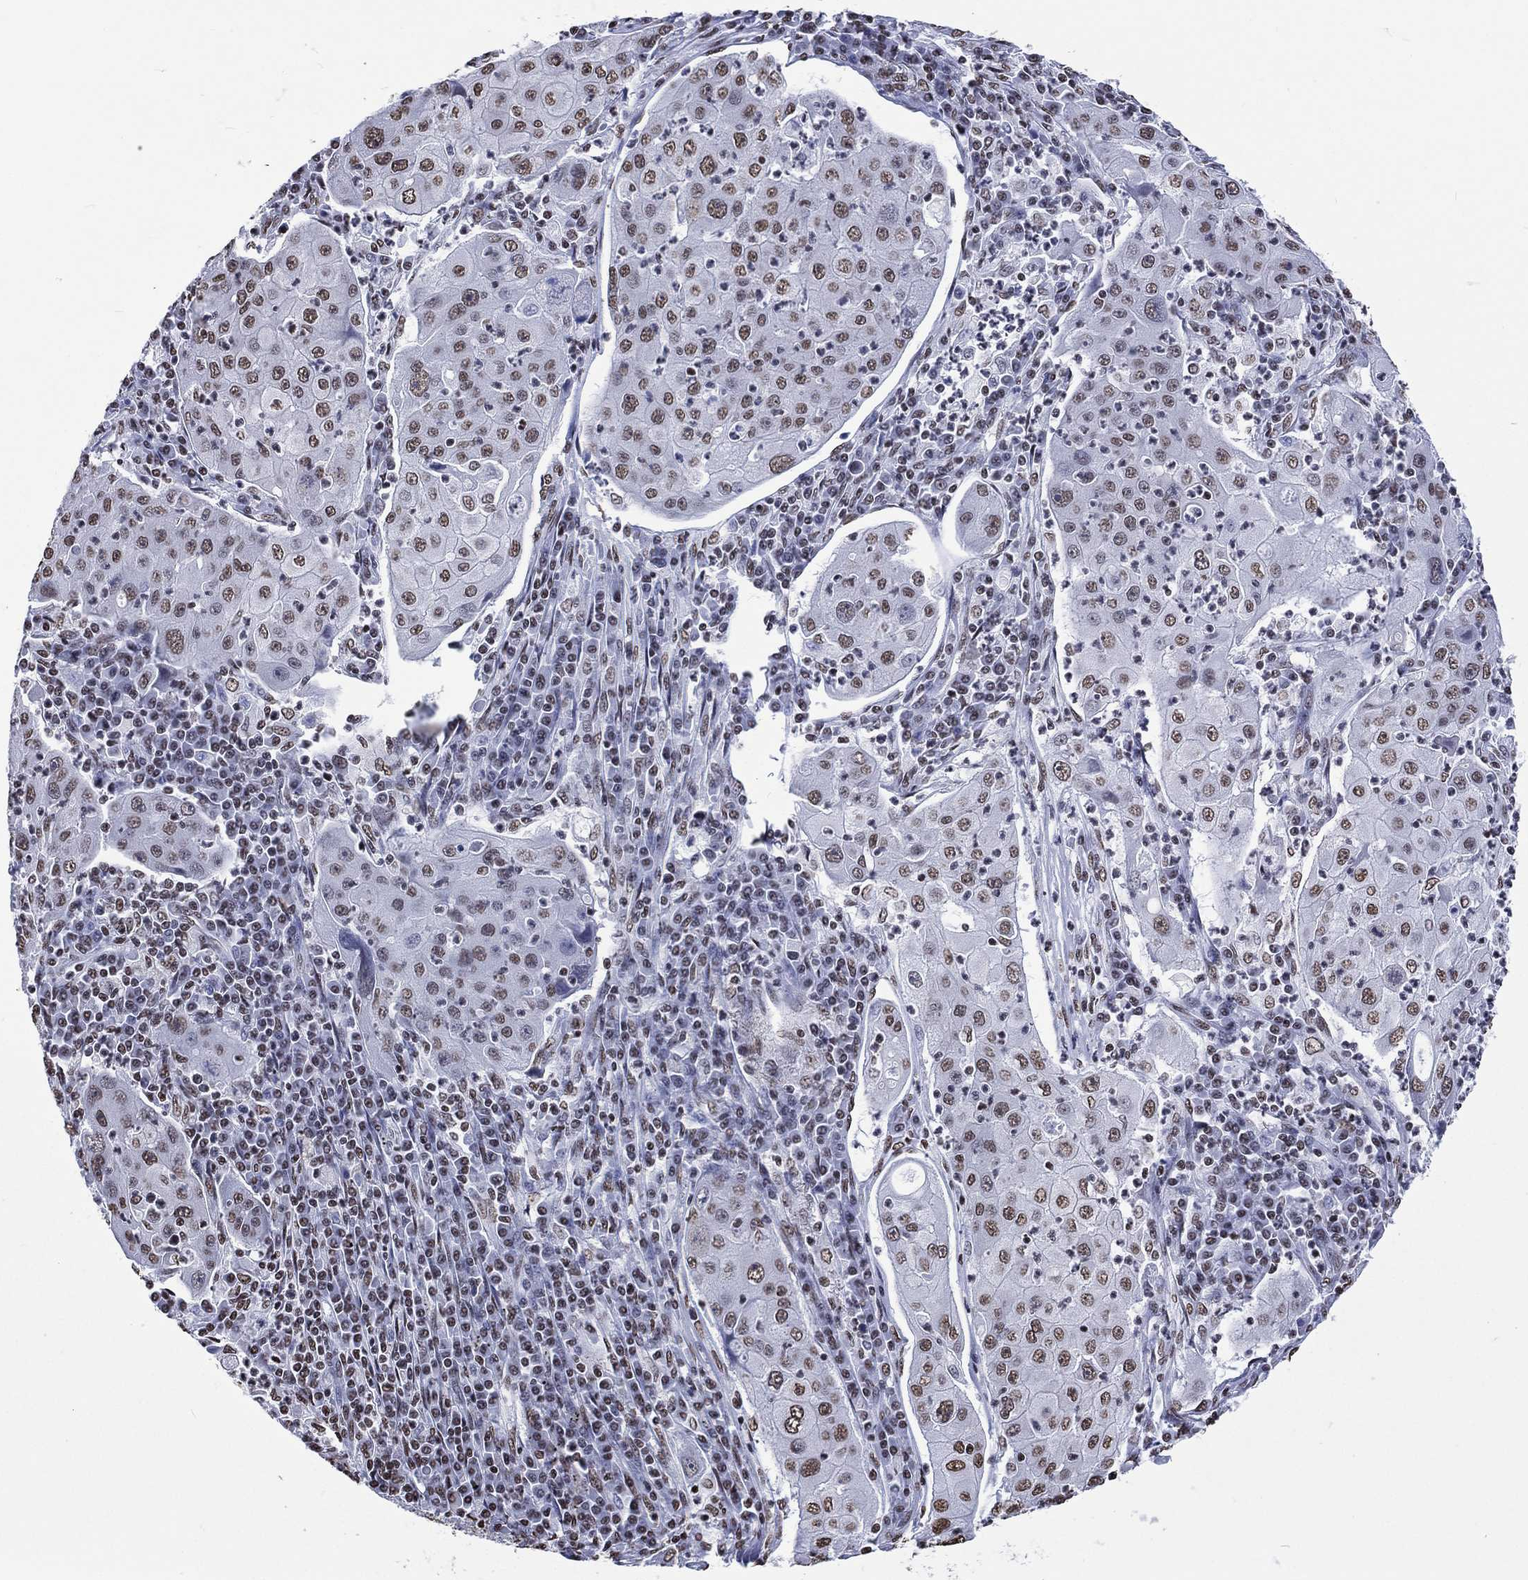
{"staining": {"intensity": "moderate", "quantity": ">75%", "location": "nuclear"}, "tissue": "lung cancer", "cell_type": "Tumor cells", "image_type": "cancer", "snomed": [{"axis": "morphology", "description": "Squamous cell carcinoma, NOS"}, {"axis": "topography", "description": "Lung"}], "caption": "Immunohistochemistry (IHC) of lung squamous cell carcinoma demonstrates medium levels of moderate nuclear staining in approximately >75% of tumor cells.", "gene": "RETREG2", "patient": {"sex": "female", "age": 59}}